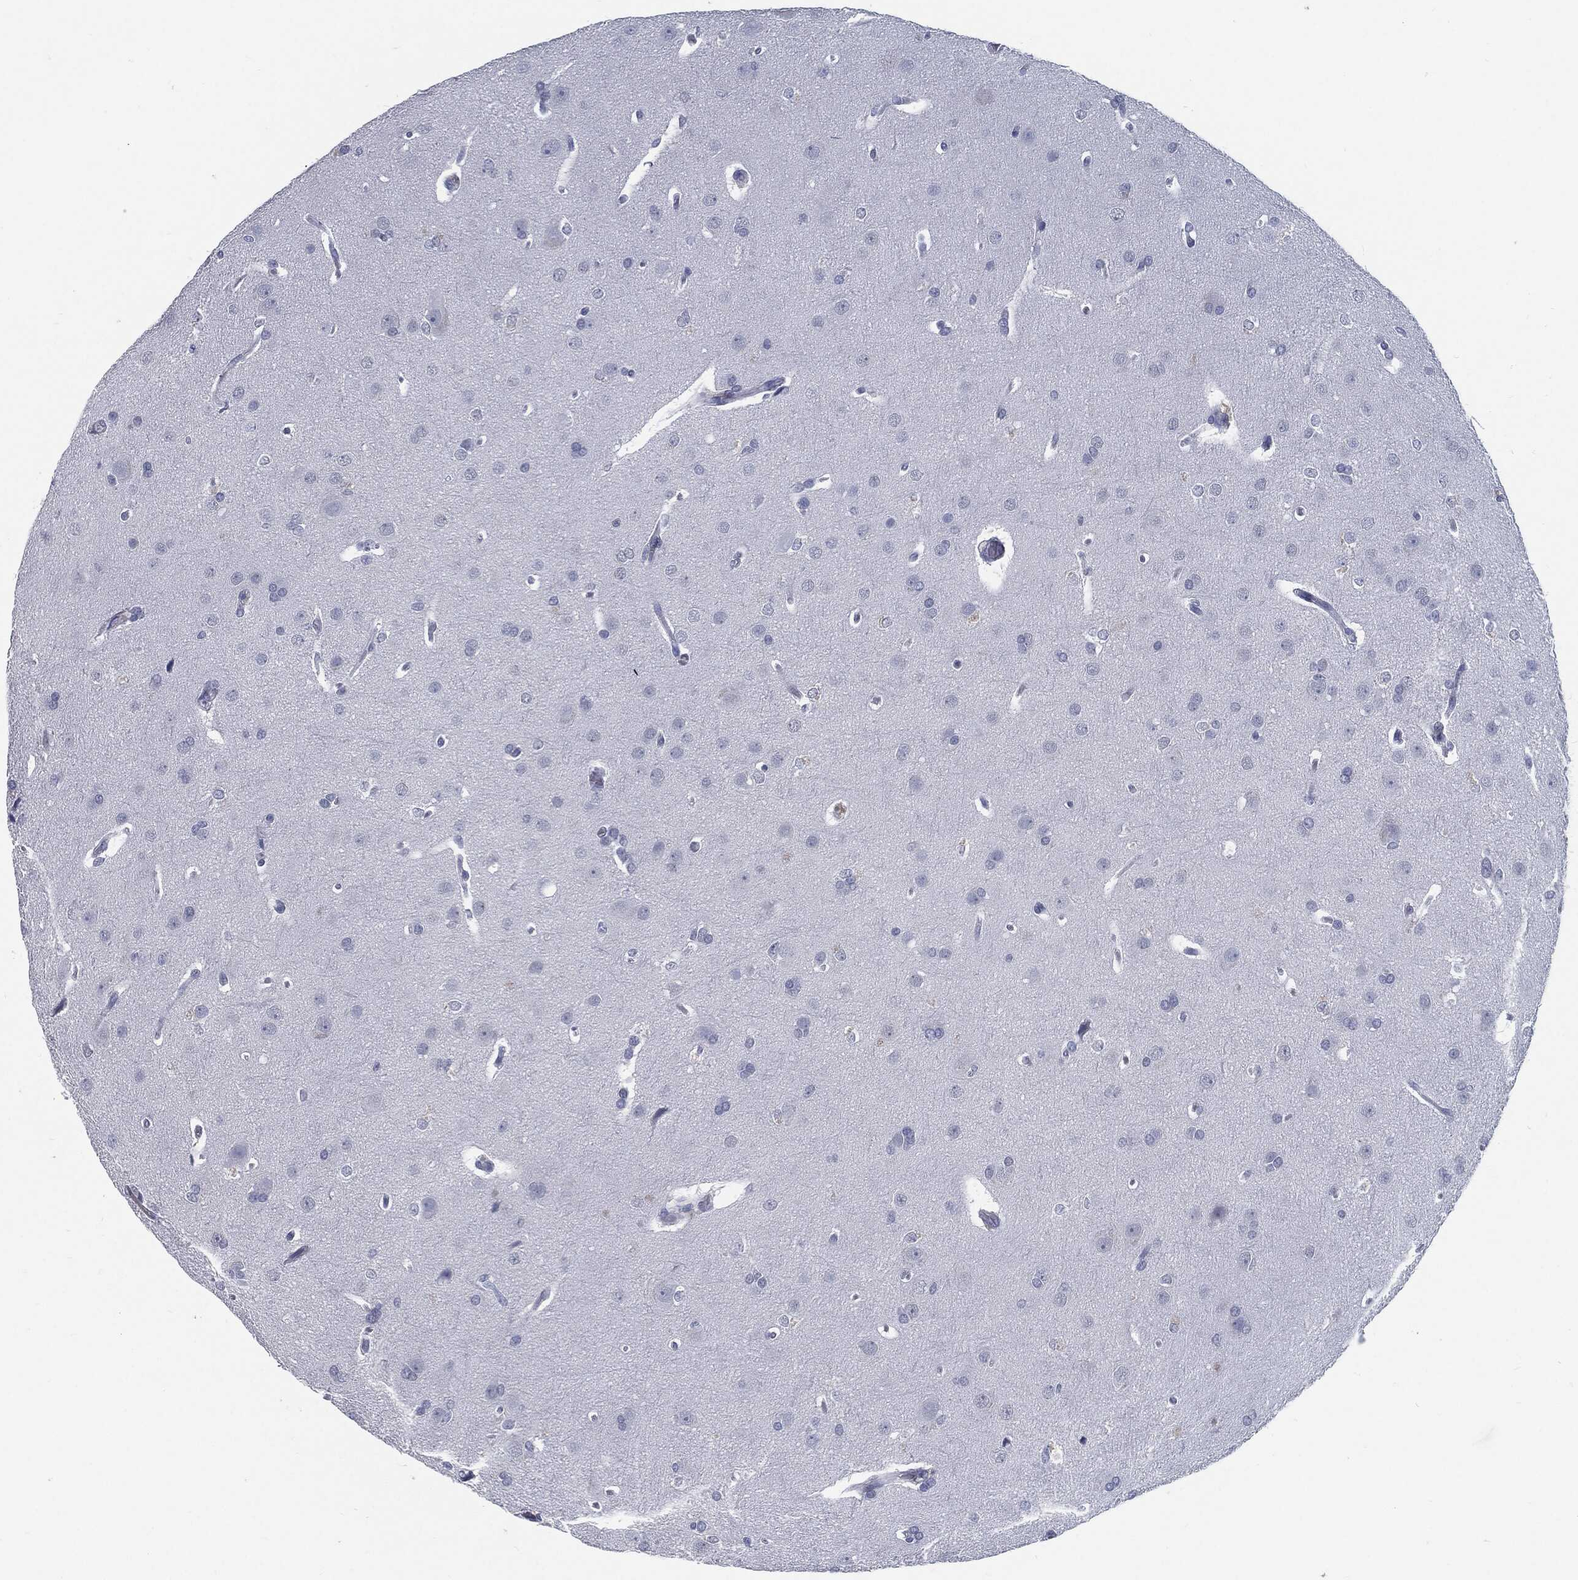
{"staining": {"intensity": "negative", "quantity": "none", "location": "none"}, "tissue": "glioma", "cell_type": "Tumor cells", "image_type": "cancer", "snomed": [{"axis": "morphology", "description": "Glioma, malignant, Low grade"}, {"axis": "topography", "description": "Brain"}], "caption": "Tumor cells are negative for brown protein staining in glioma. (DAB immunohistochemistry (IHC) visualized using brightfield microscopy, high magnification).", "gene": "MST1", "patient": {"sex": "female", "age": 32}}